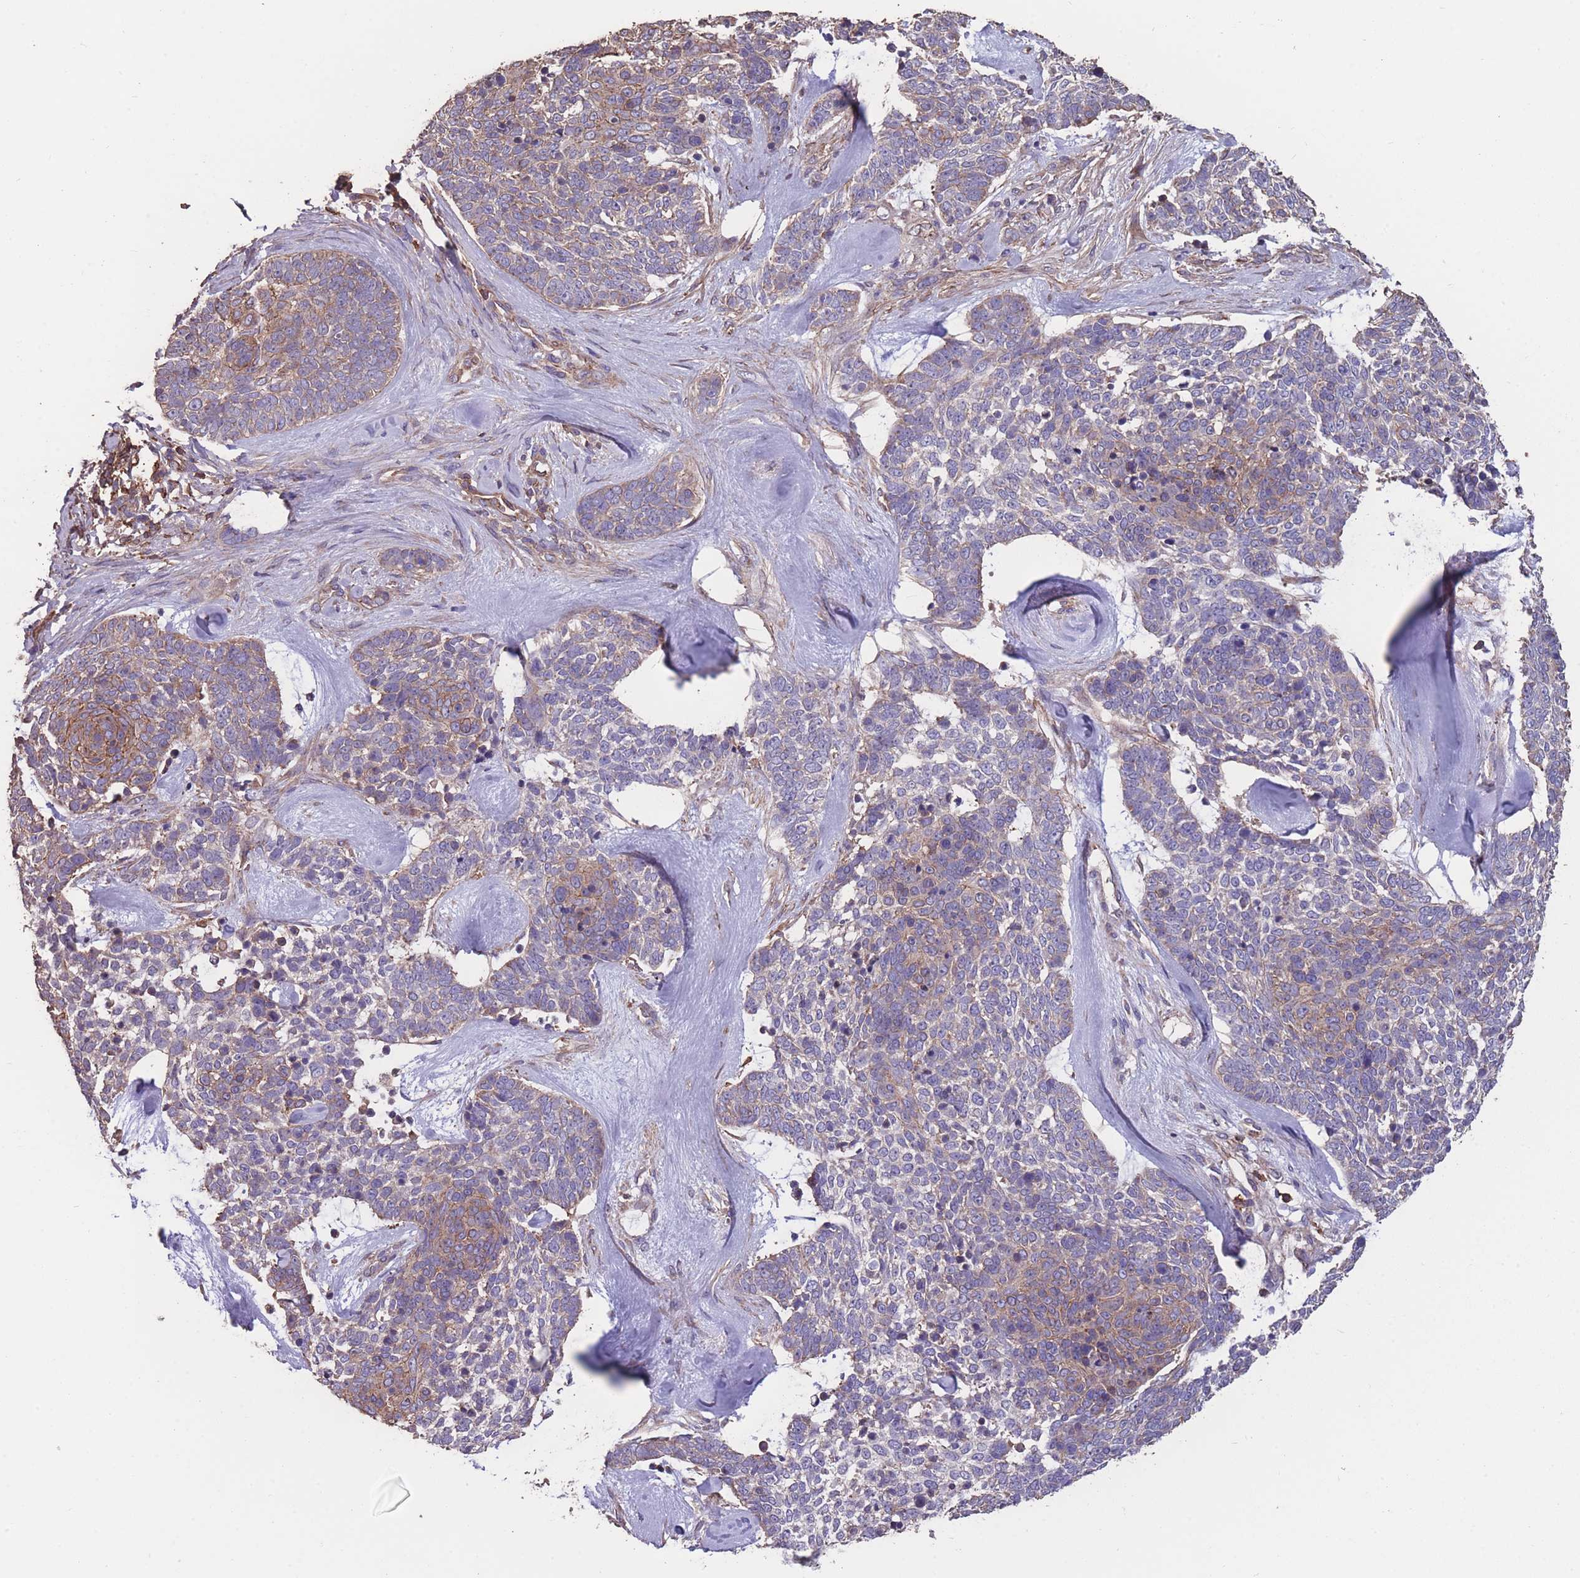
{"staining": {"intensity": "weak", "quantity": "25%-75%", "location": "cytoplasmic/membranous"}, "tissue": "skin cancer", "cell_type": "Tumor cells", "image_type": "cancer", "snomed": [{"axis": "morphology", "description": "Basal cell carcinoma"}, {"axis": "topography", "description": "Skin"}], "caption": "Skin cancer was stained to show a protein in brown. There is low levels of weak cytoplasmic/membranous expression in about 25%-75% of tumor cells.", "gene": "NUDT21", "patient": {"sex": "female", "age": 81}}